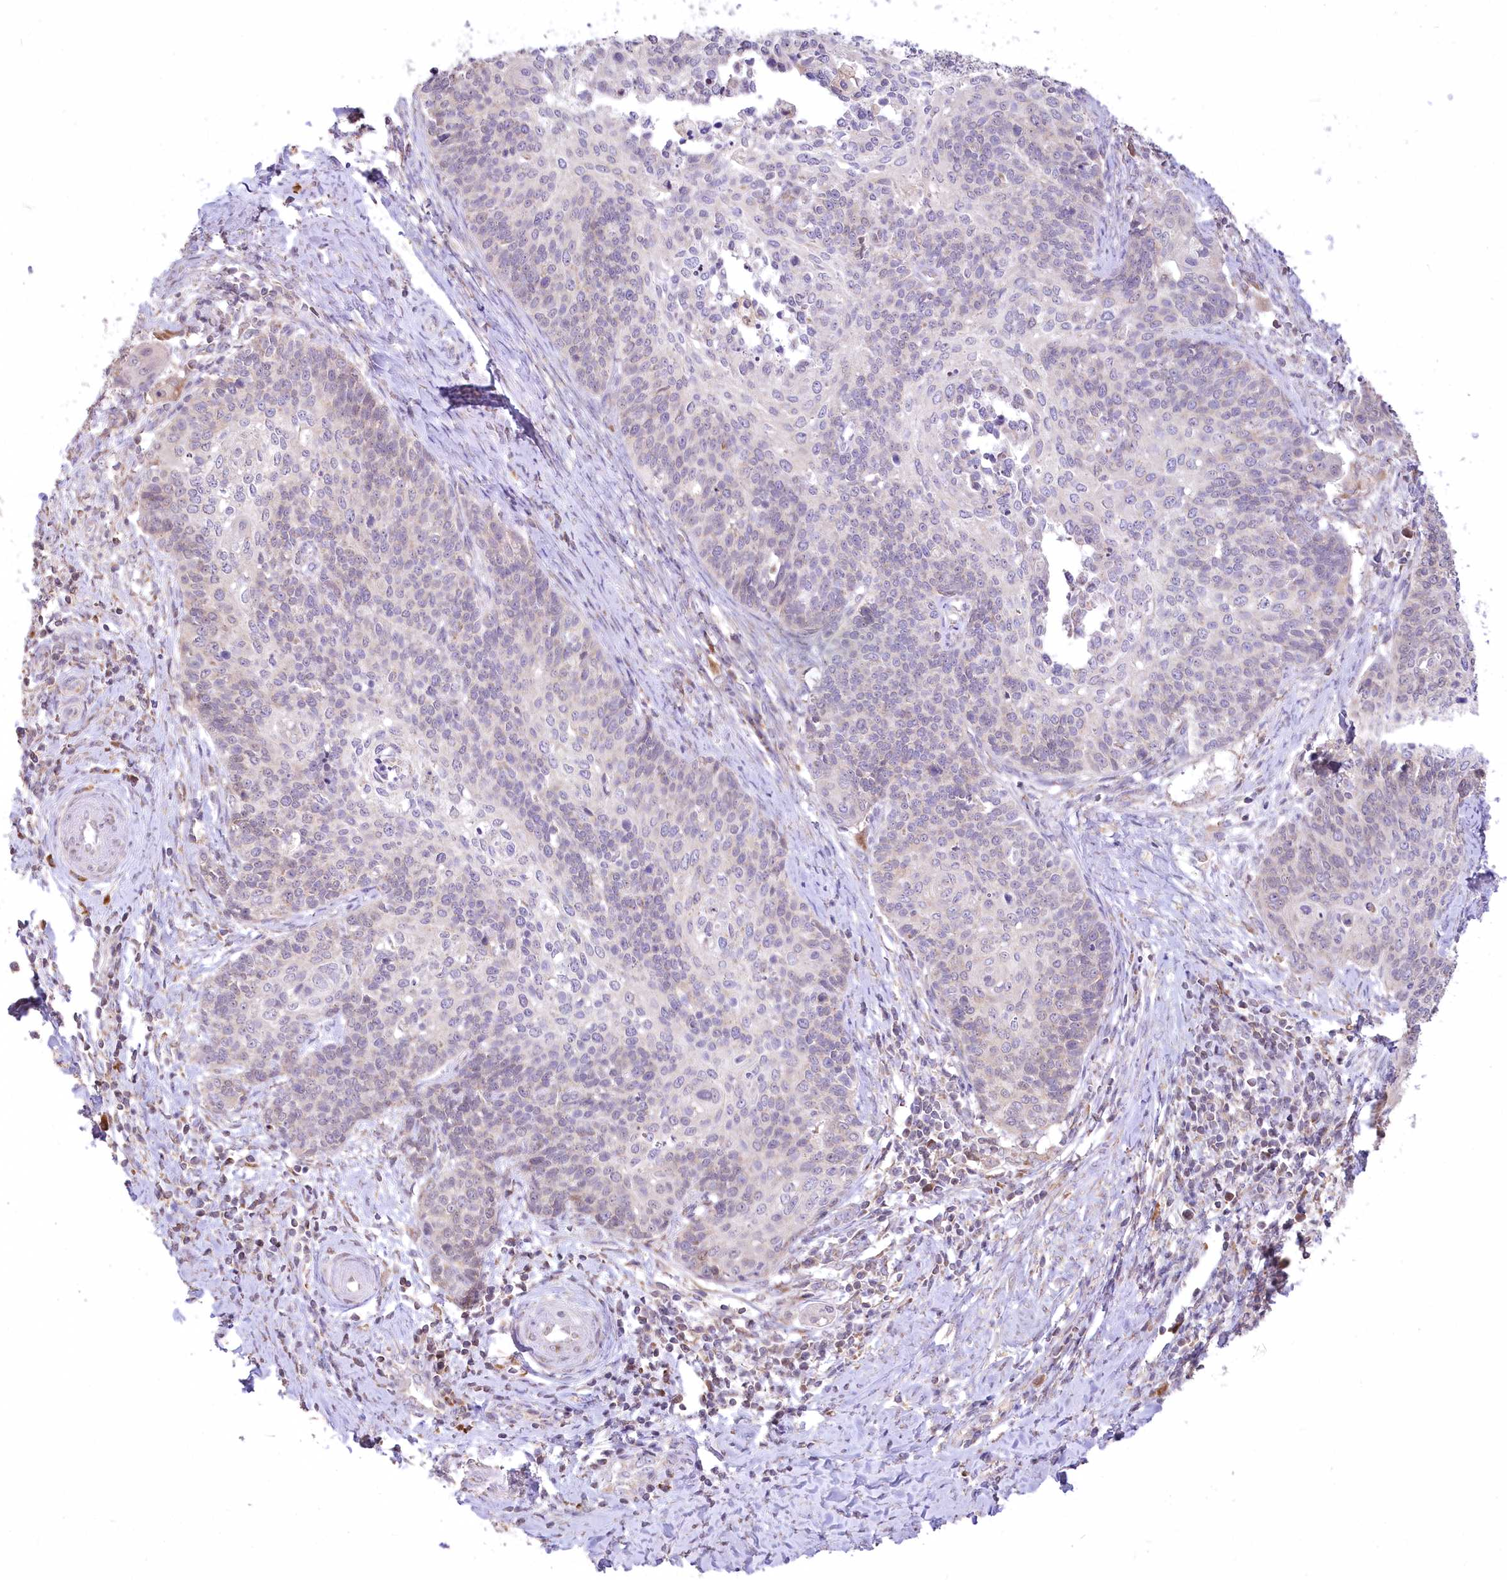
{"staining": {"intensity": "negative", "quantity": "none", "location": "none"}, "tissue": "cervical cancer", "cell_type": "Tumor cells", "image_type": "cancer", "snomed": [{"axis": "morphology", "description": "Squamous cell carcinoma, NOS"}, {"axis": "topography", "description": "Cervix"}], "caption": "Tumor cells show no significant protein staining in cervical squamous cell carcinoma.", "gene": "STT3B", "patient": {"sex": "female", "age": 39}}